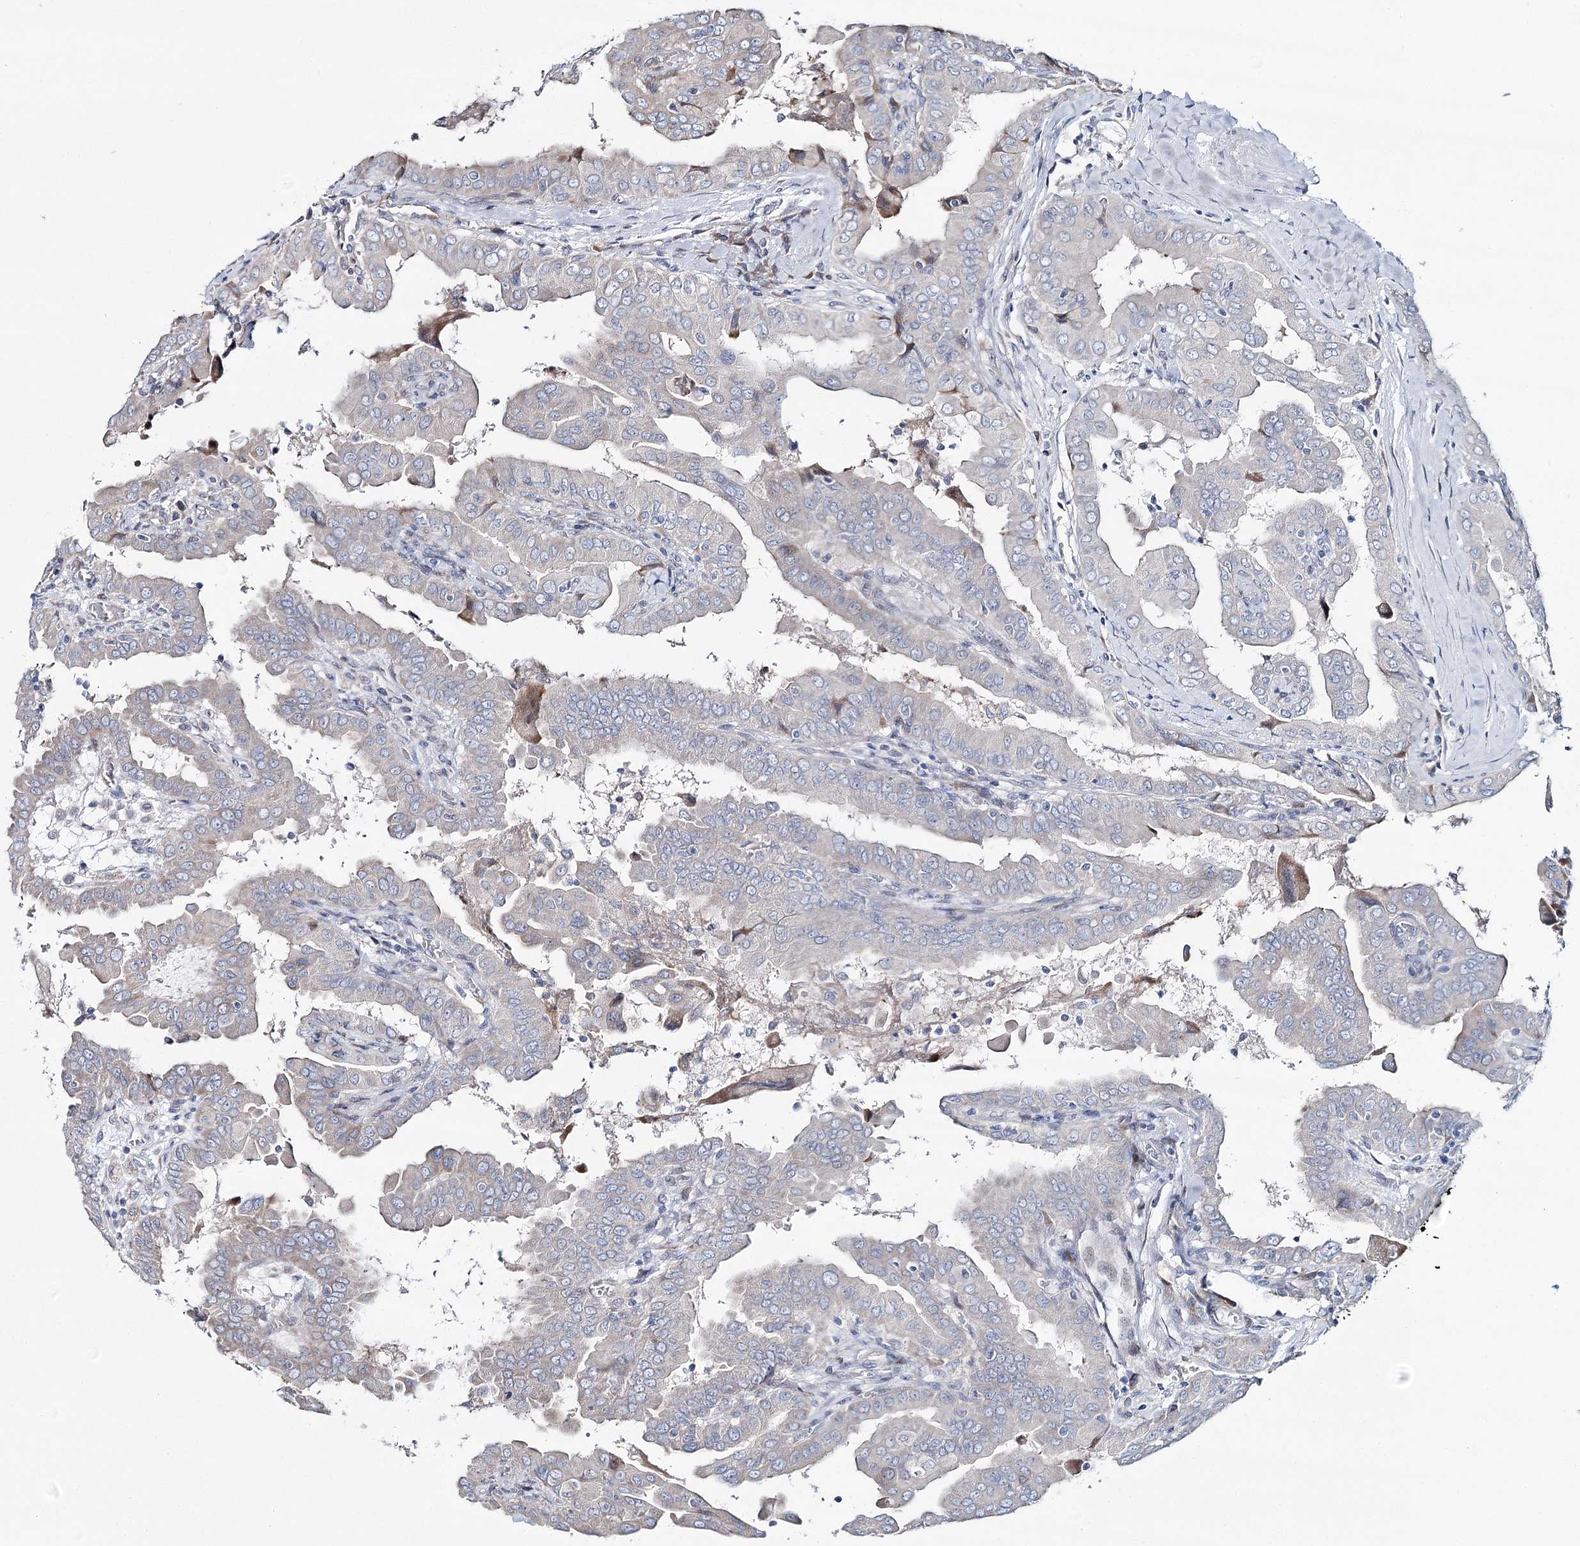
{"staining": {"intensity": "negative", "quantity": "none", "location": "none"}, "tissue": "thyroid cancer", "cell_type": "Tumor cells", "image_type": "cancer", "snomed": [{"axis": "morphology", "description": "Papillary adenocarcinoma, NOS"}, {"axis": "topography", "description": "Thyroid gland"}], "caption": "Photomicrograph shows no significant protein positivity in tumor cells of thyroid cancer.", "gene": "CPLANE1", "patient": {"sex": "male", "age": 33}}